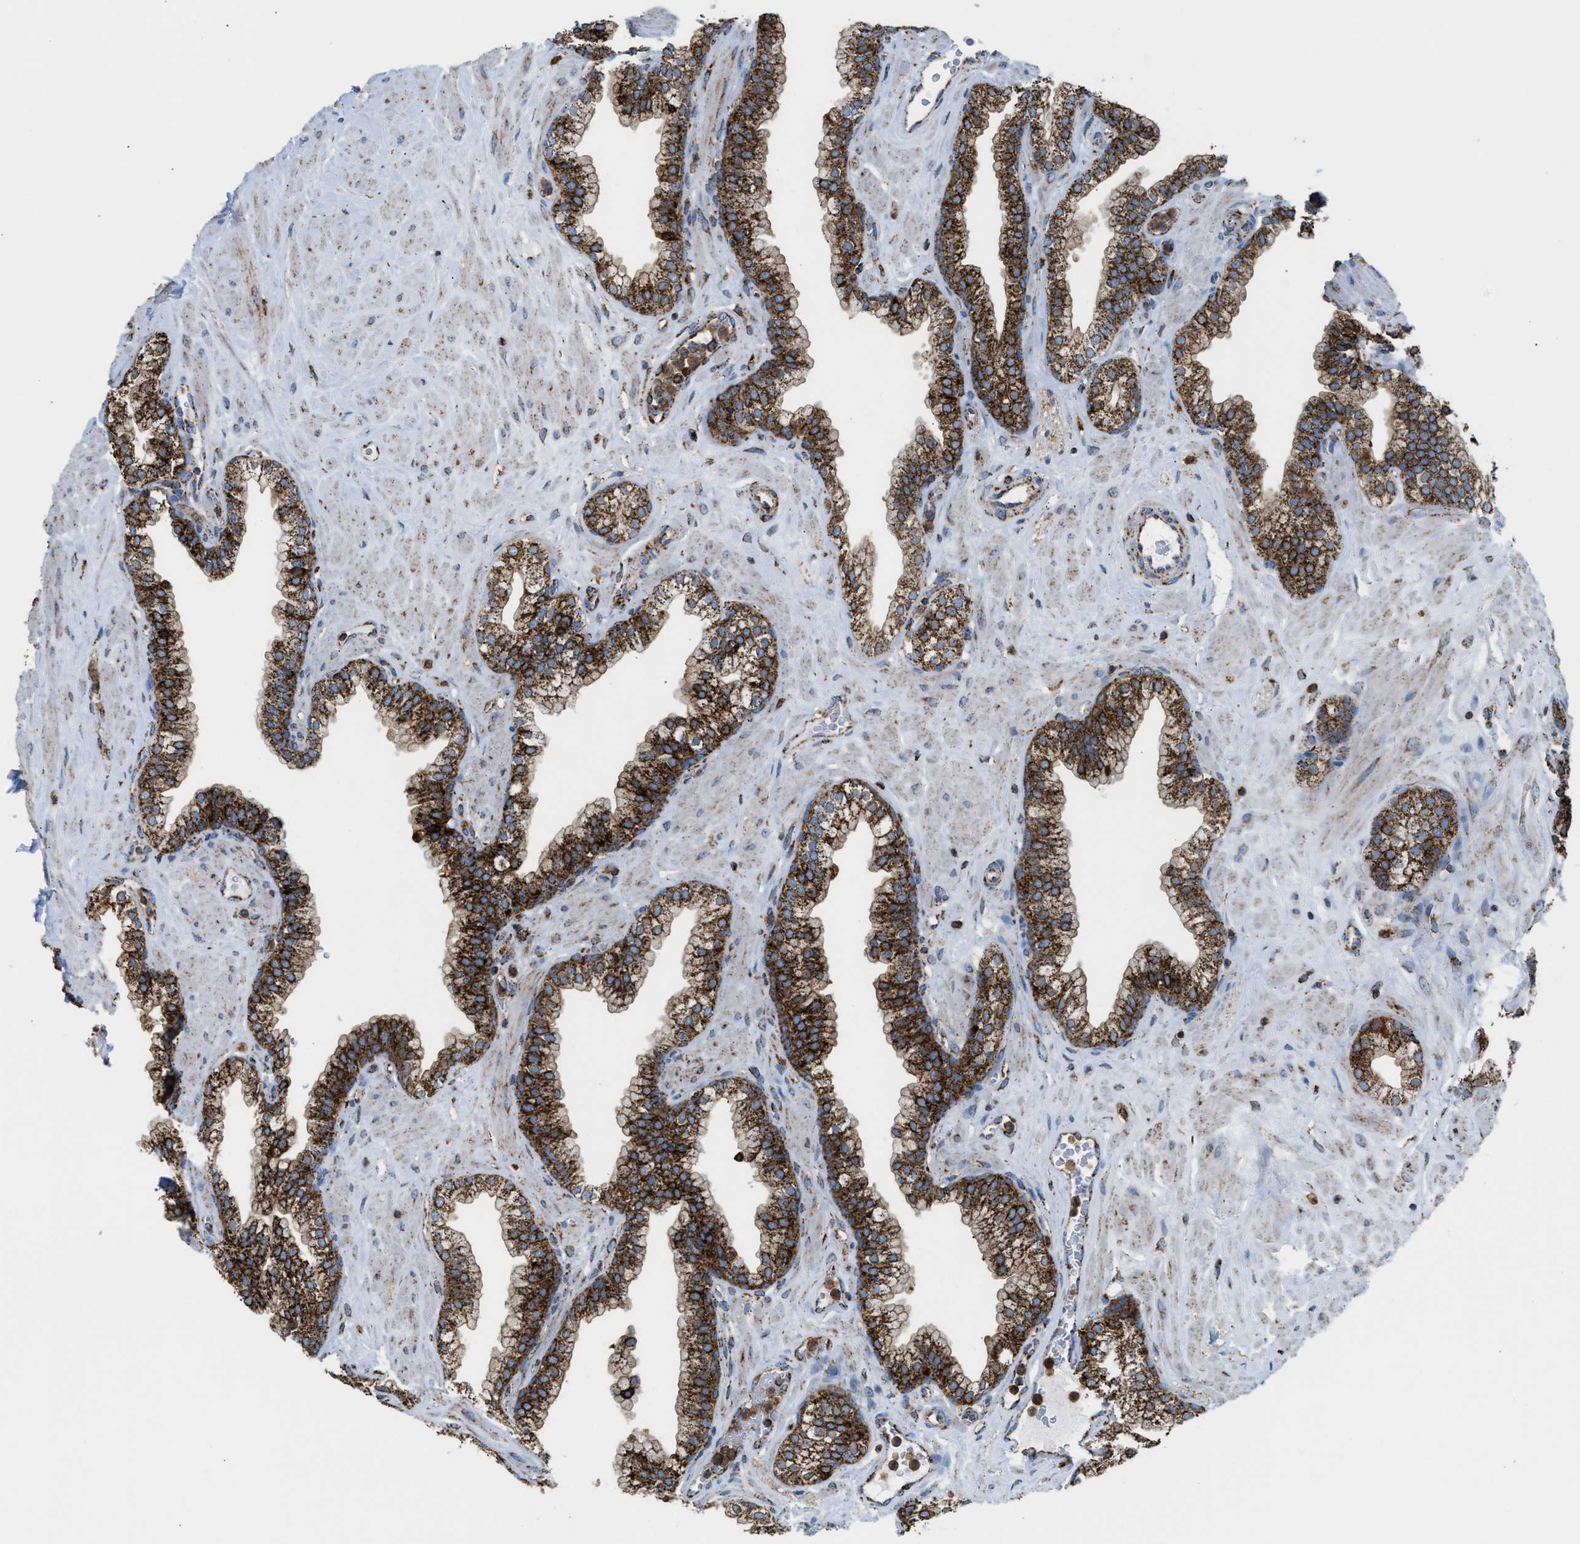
{"staining": {"intensity": "strong", "quantity": ">75%", "location": "cytoplasmic/membranous"}, "tissue": "prostate", "cell_type": "Glandular cells", "image_type": "normal", "snomed": [{"axis": "morphology", "description": "Normal tissue, NOS"}, {"axis": "morphology", "description": "Urothelial carcinoma, Low grade"}, {"axis": "topography", "description": "Urinary bladder"}, {"axis": "topography", "description": "Prostate"}], "caption": "The histopathology image reveals staining of benign prostate, revealing strong cytoplasmic/membranous protein positivity (brown color) within glandular cells.", "gene": "ECHS1", "patient": {"sex": "male", "age": 60}}